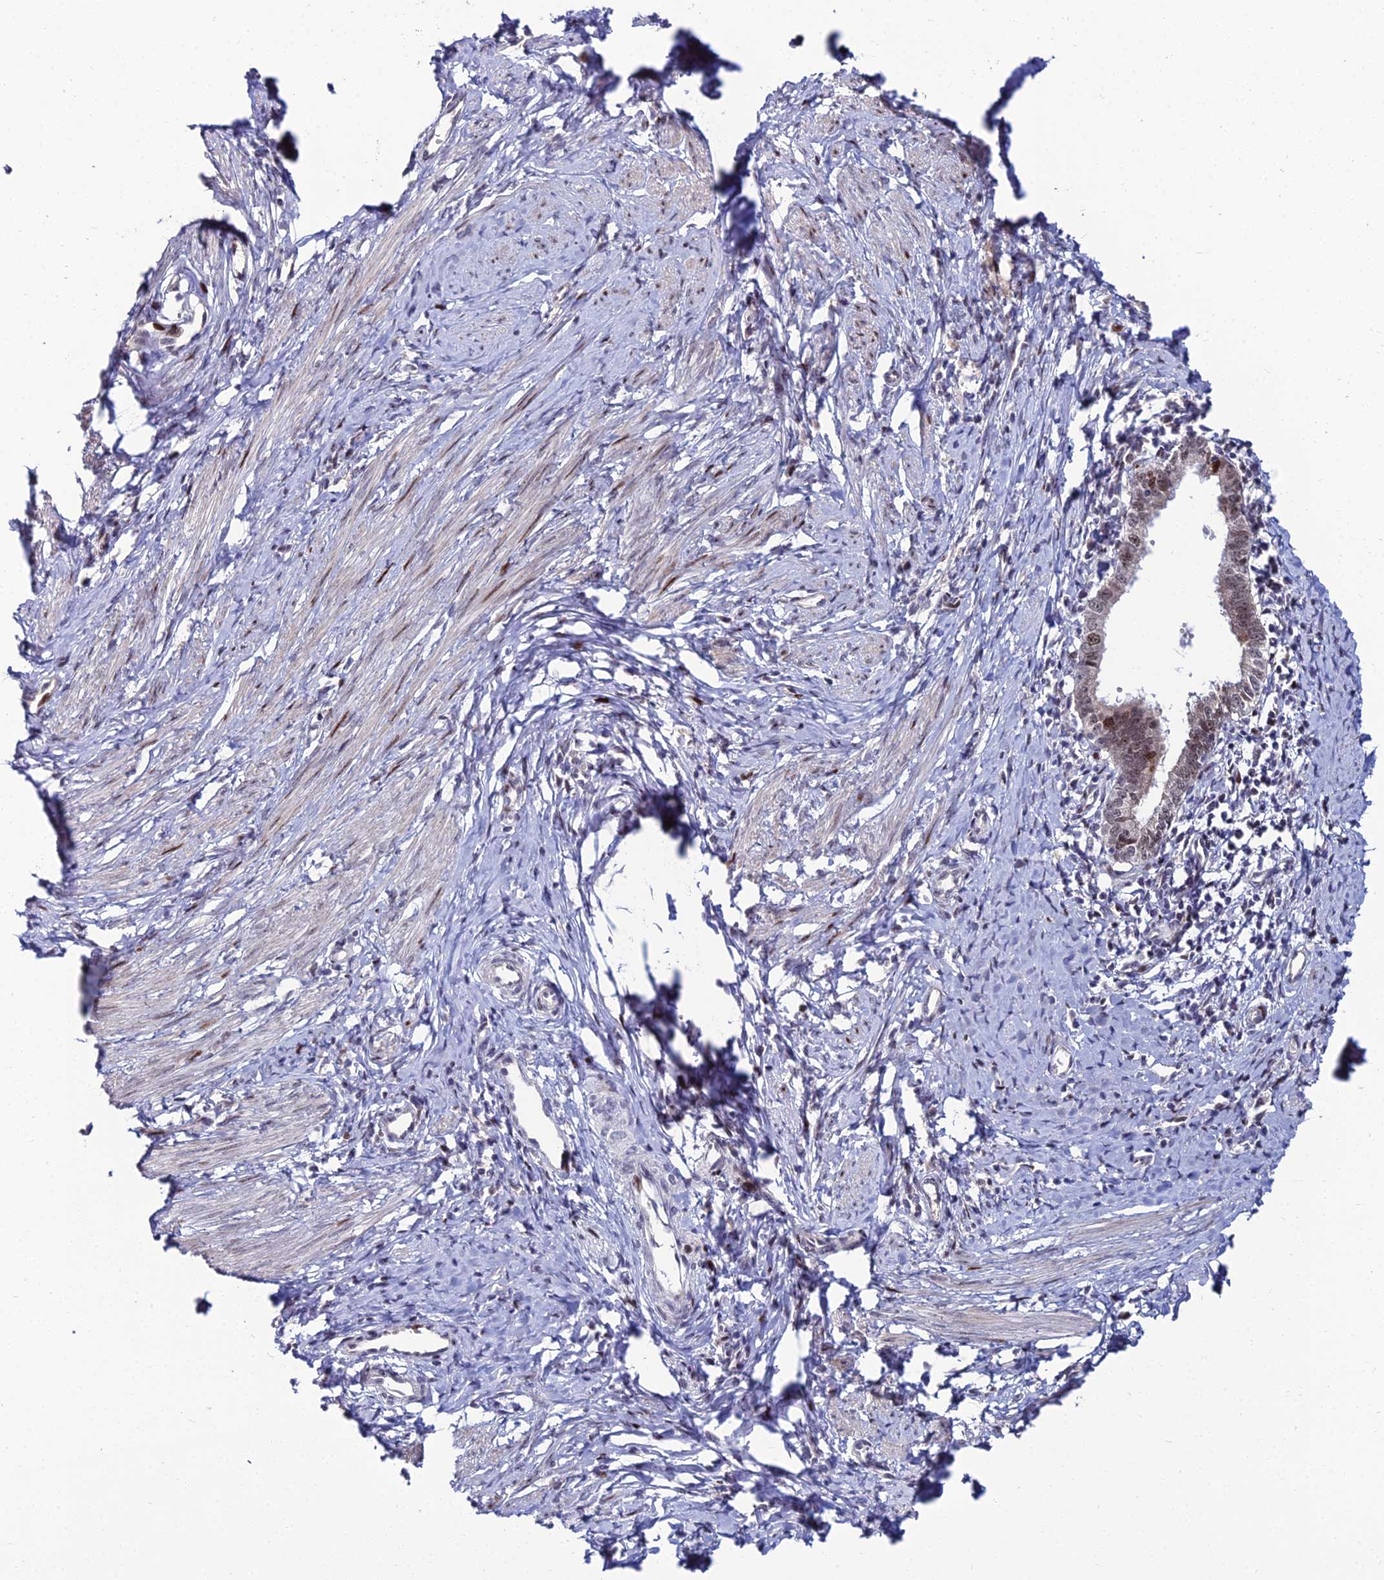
{"staining": {"intensity": "moderate", "quantity": "<25%", "location": "nuclear"}, "tissue": "cervical cancer", "cell_type": "Tumor cells", "image_type": "cancer", "snomed": [{"axis": "morphology", "description": "Adenocarcinoma, NOS"}, {"axis": "topography", "description": "Cervix"}], "caption": "Approximately <25% of tumor cells in human cervical cancer demonstrate moderate nuclear protein expression as visualized by brown immunohistochemical staining.", "gene": "TAF9B", "patient": {"sex": "female", "age": 36}}